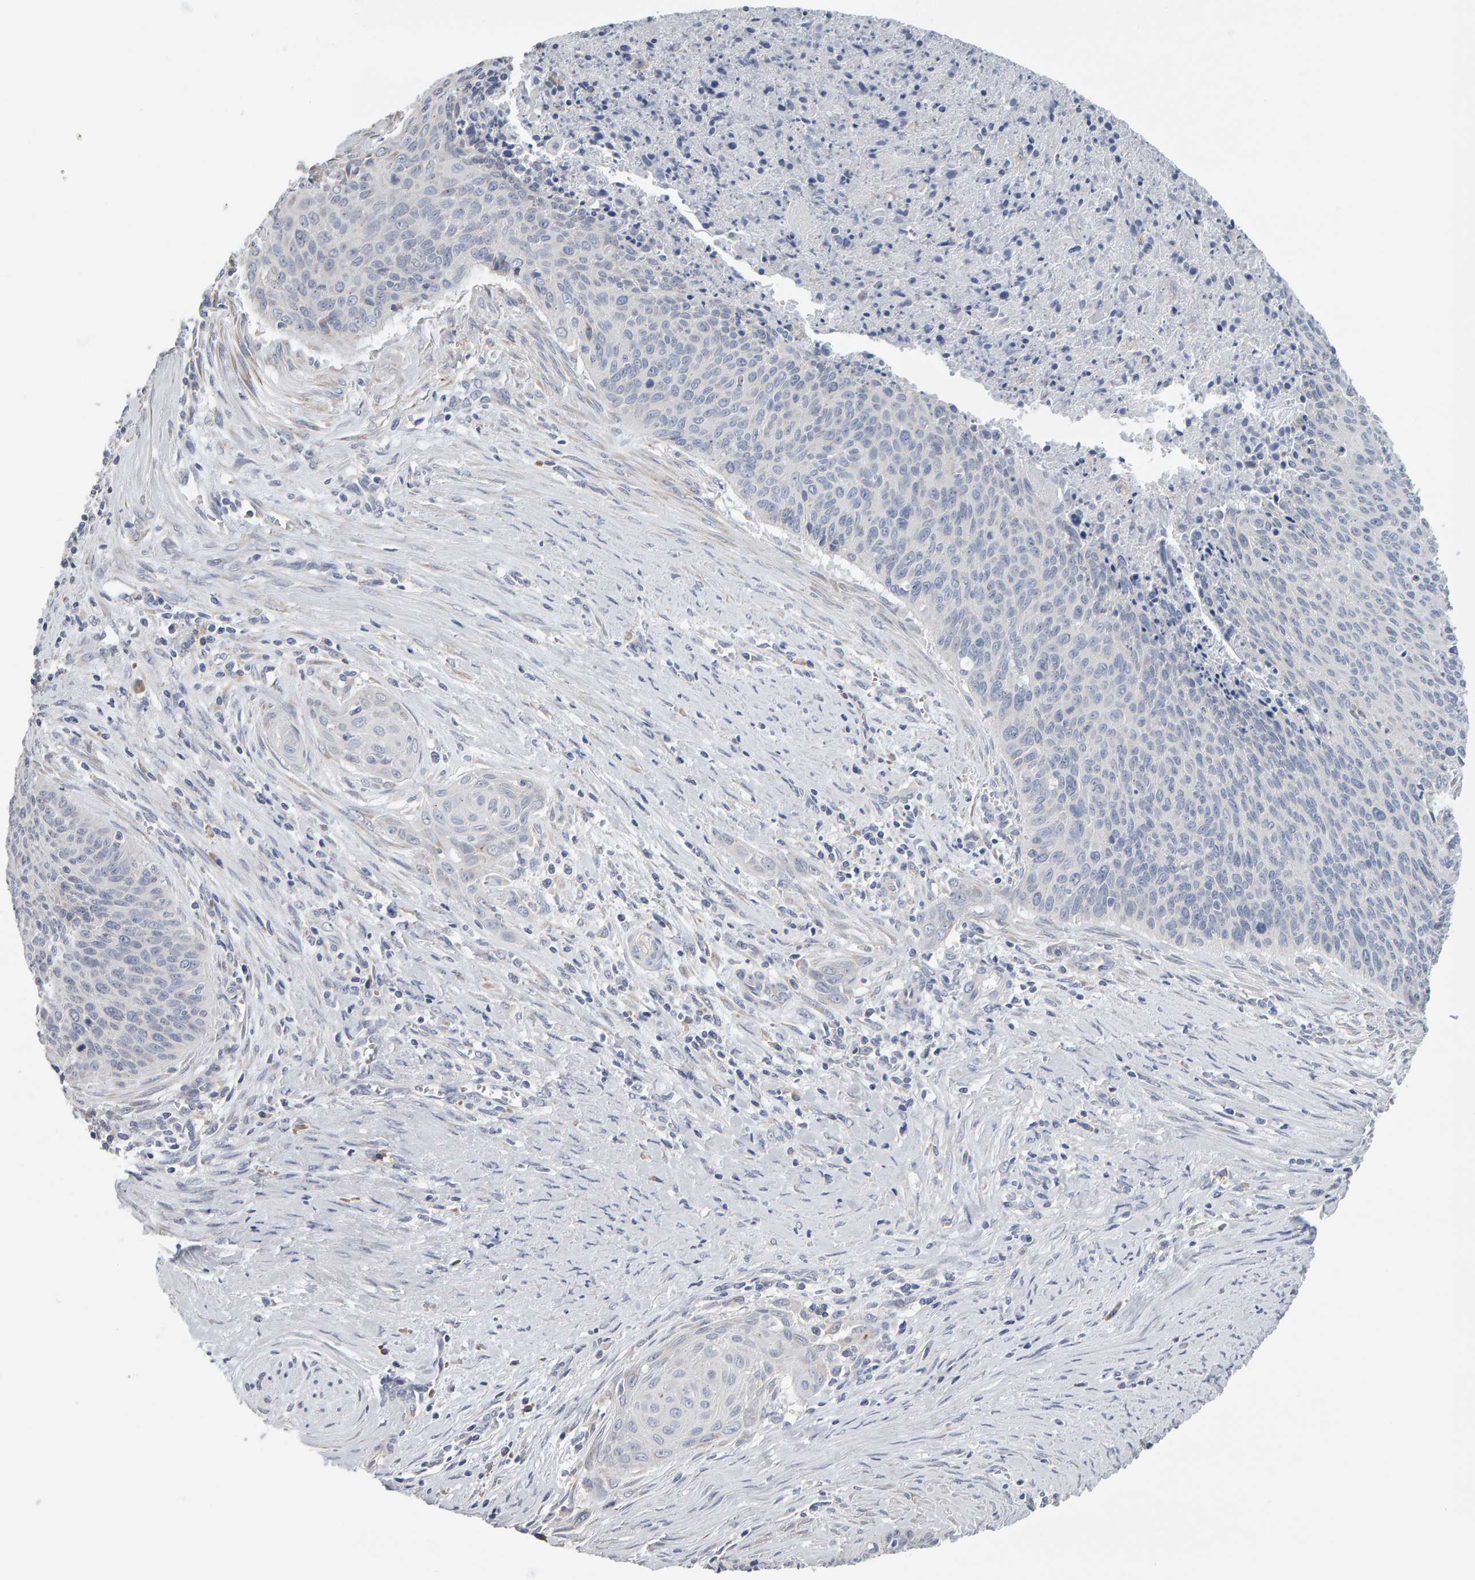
{"staining": {"intensity": "negative", "quantity": "none", "location": "none"}, "tissue": "cervical cancer", "cell_type": "Tumor cells", "image_type": "cancer", "snomed": [{"axis": "morphology", "description": "Squamous cell carcinoma, NOS"}, {"axis": "topography", "description": "Cervix"}], "caption": "Photomicrograph shows no significant protein expression in tumor cells of cervical squamous cell carcinoma.", "gene": "ADHFE1", "patient": {"sex": "female", "age": 55}}